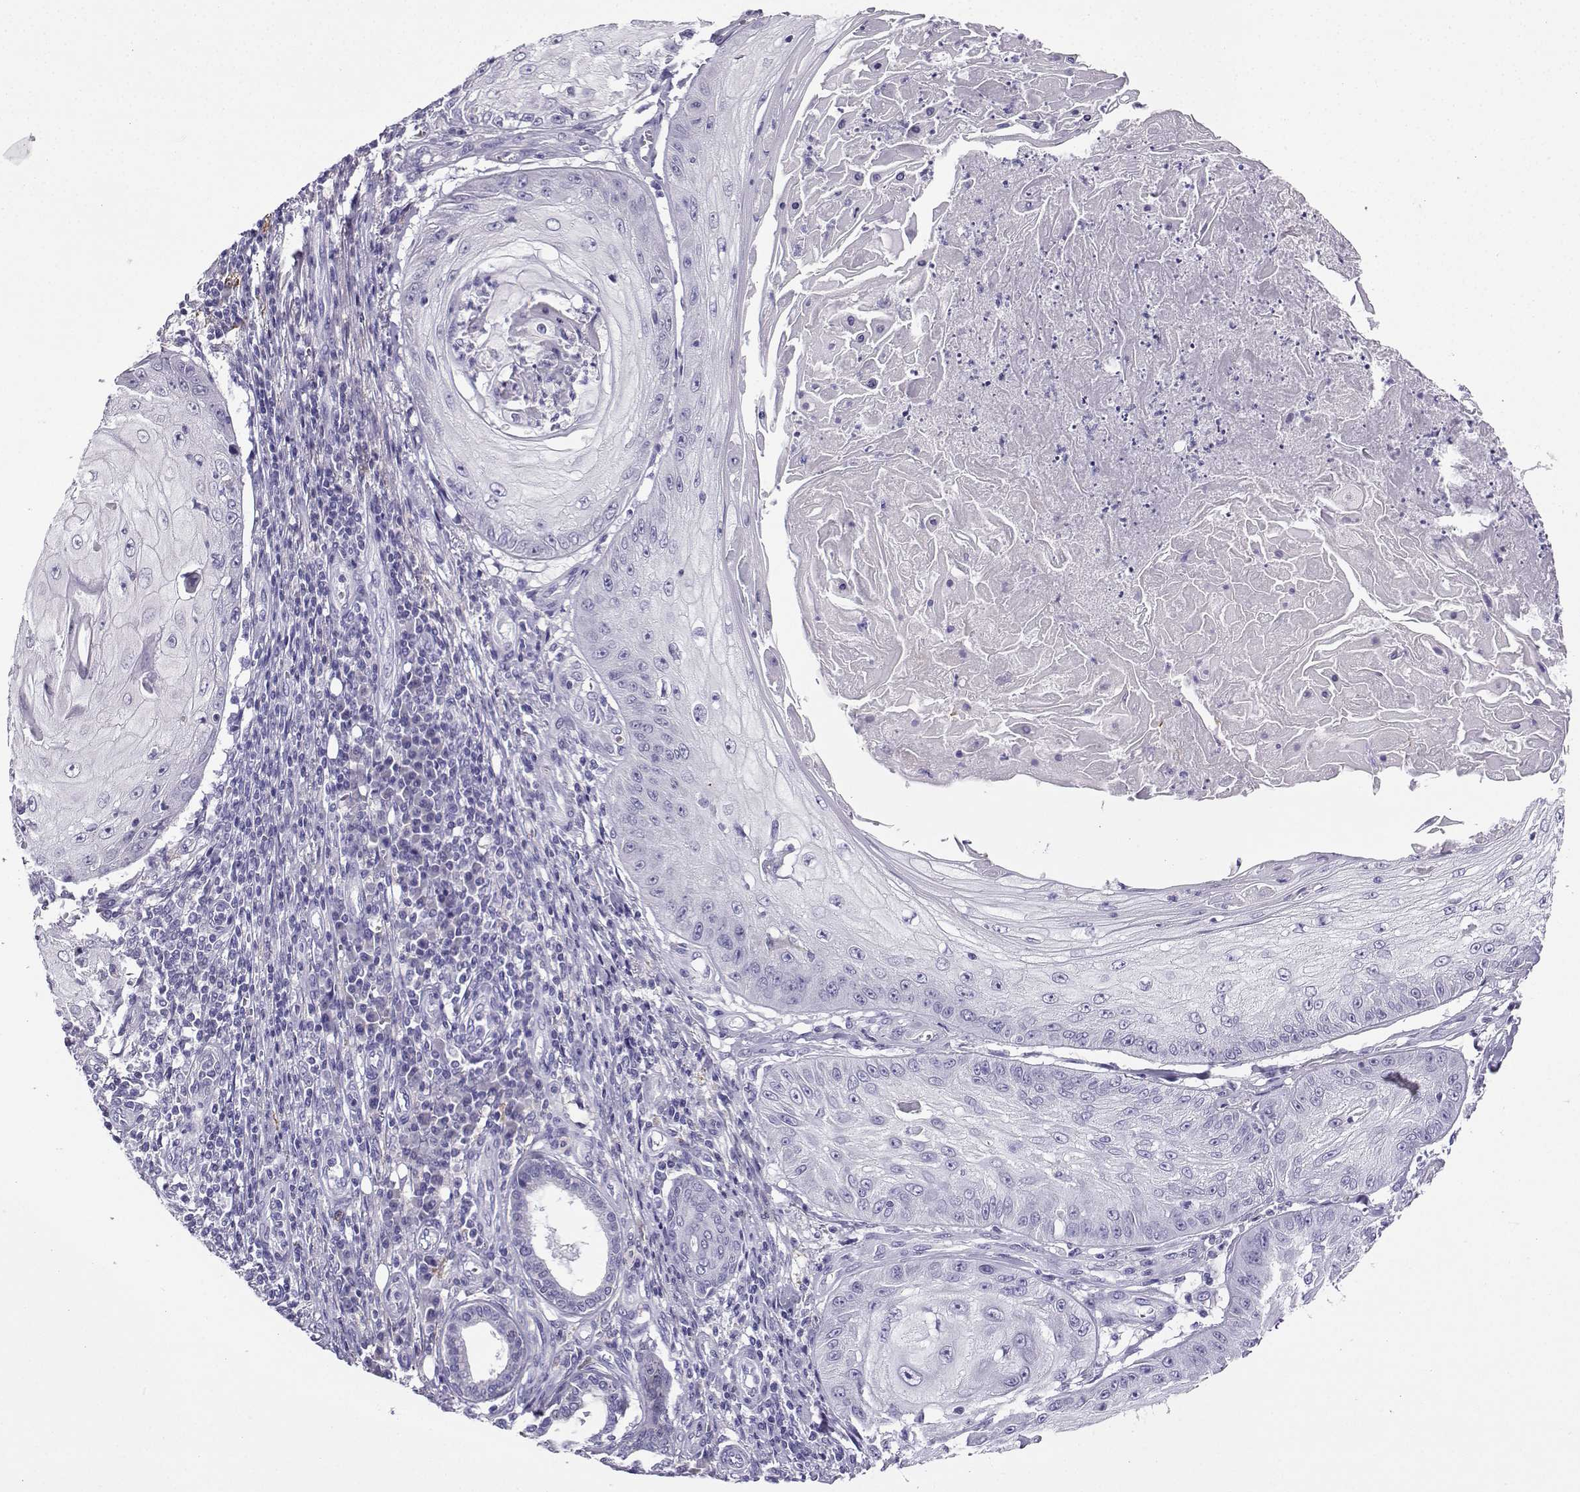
{"staining": {"intensity": "negative", "quantity": "none", "location": "none"}, "tissue": "skin cancer", "cell_type": "Tumor cells", "image_type": "cancer", "snomed": [{"axis": "morphology", "description": "Squamous cell carcinoma, NOS"}, {"axis": "topography", "description": "Skin"}], "caption": "Skin squamous cell carcinoma was stained to show a protein in brown. There is no significant staining in tumor cells.", "gene": "LINGO1", "patient": {"sex": "male", "age": 70}}